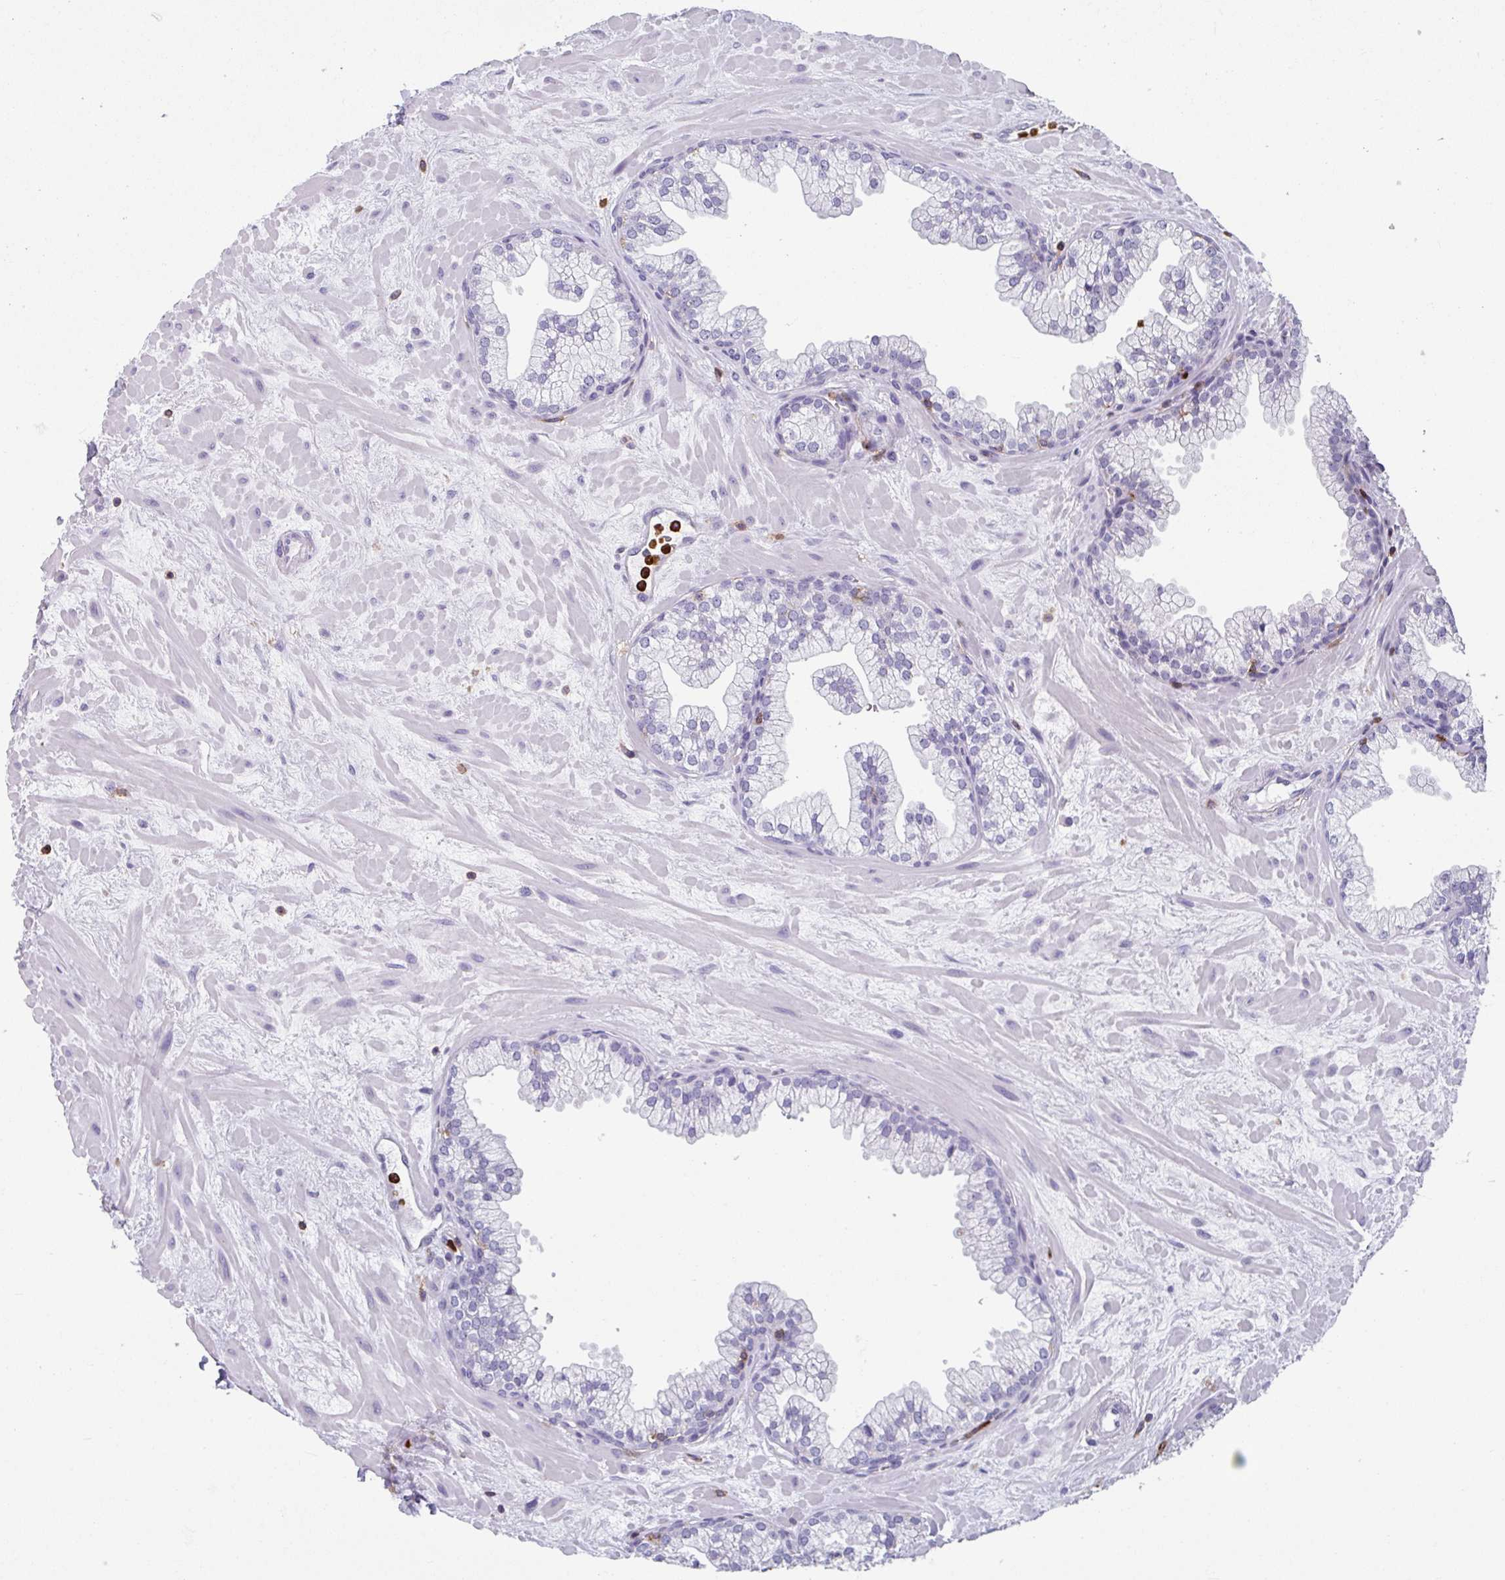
{"staining": {"intensity": "negative", "quantity": "none", "location": "none"}, "tissue": "prostate", "cell_type": "Glandular cells", "image_type": "normal", "snomed": [{"axis": "morphology", "description": "Normal tissue, NOS"}, {"axis": "topography", "description": "Prostate"}, {"axis": "topography", "description": "Peripheral nerve tissue"}], "caption": "Immunohistochemistry (IHC) image of unremarkable prostate: human prostate stained with DAB shows no significant protein staining in glandular cells. (Brightfield microscopy of DAB immunohistochemistry (IHC) at high magnification).", "gene": "EXOSC5", "patient": {"sex": "male", "age": 61}}